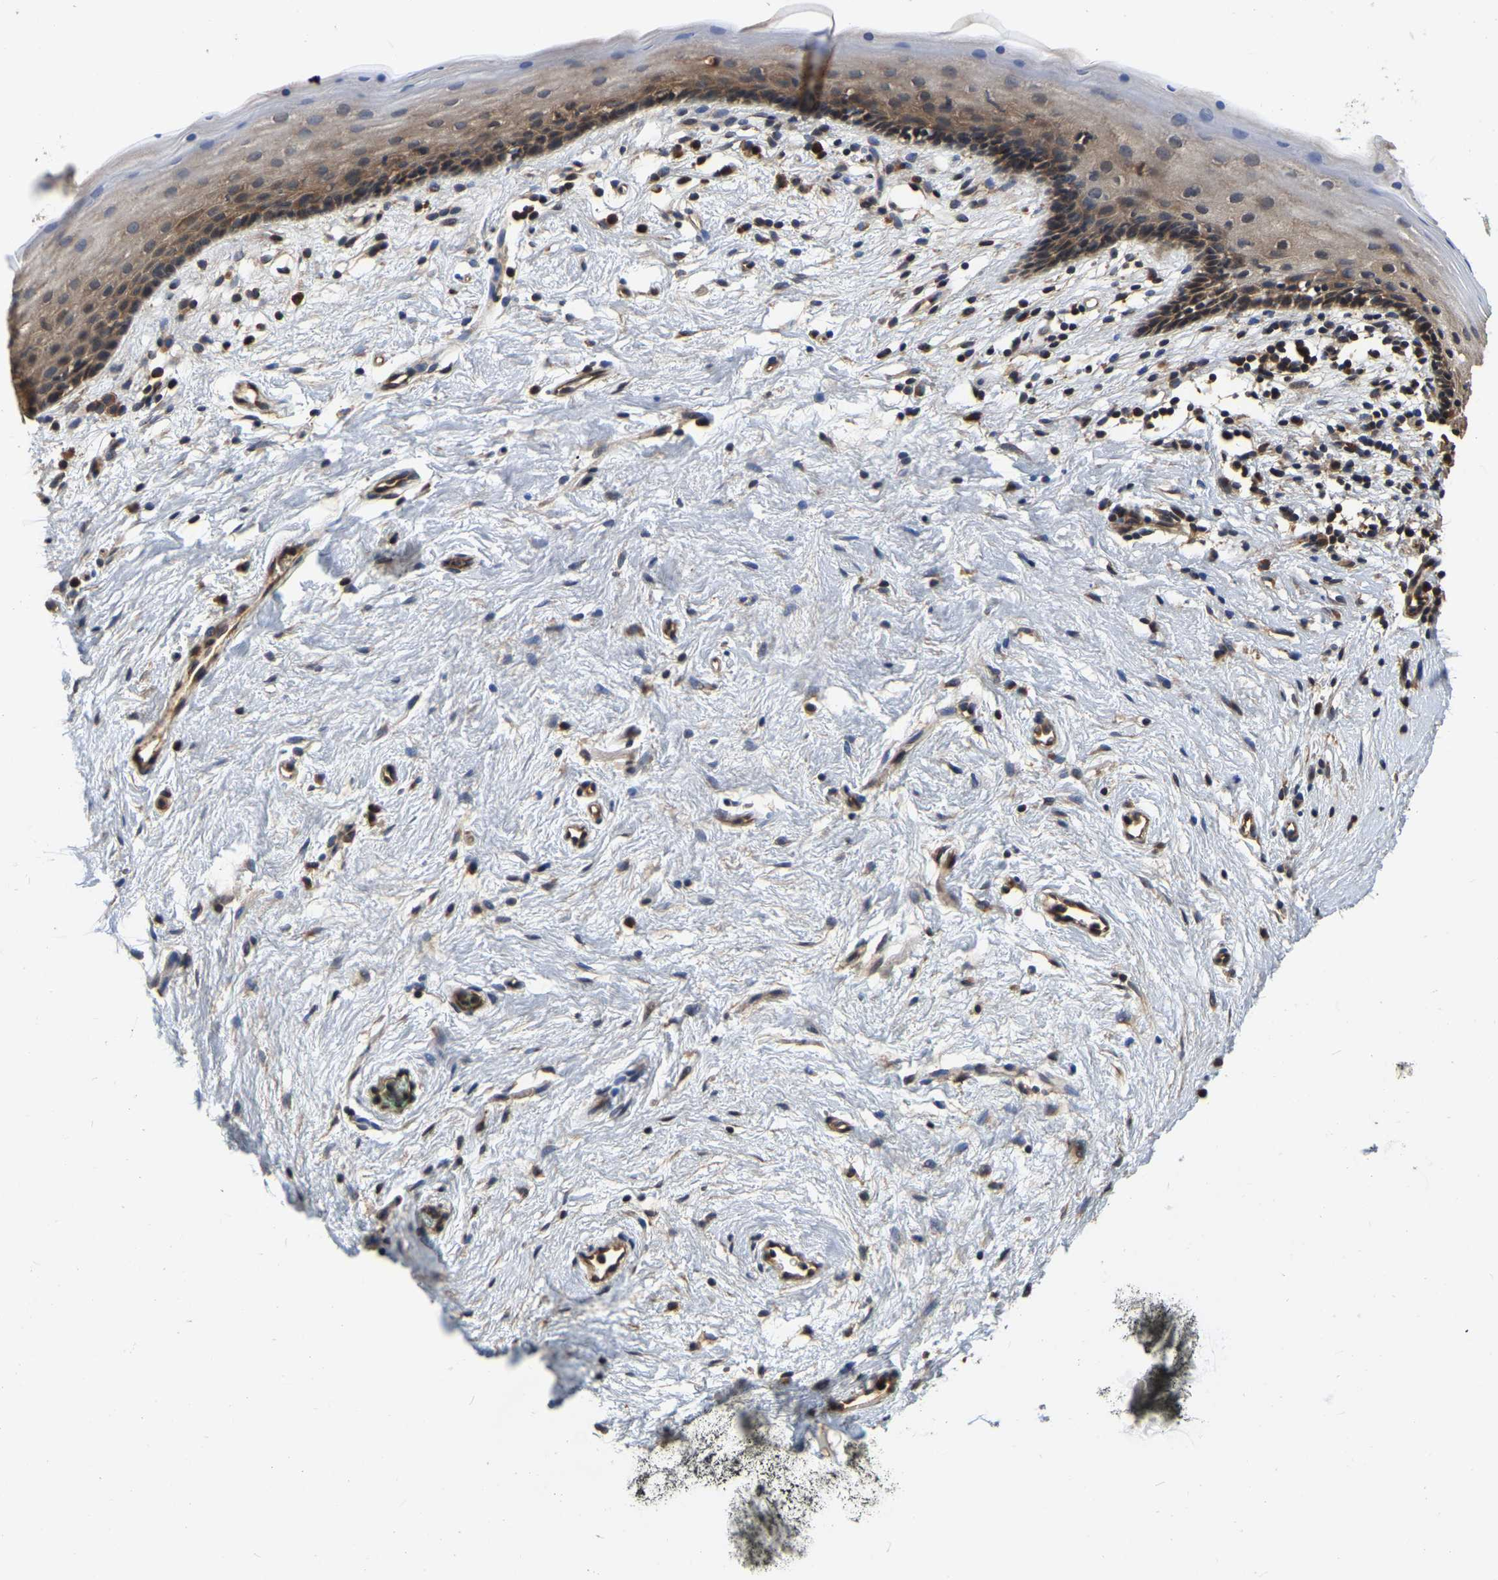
{"staining": {"intensity": "moderate", "quantity": ">75%", "location": "cytoplasmic/membranous"}, "tissue": "vagina", "cell_type": "Squamous epithelial cells", "image_type": "normal", "snomed": [{"axis": "morphology", "description": "Normal tissue, NOS"}, {"axis": "topography", "description": "Vagina"}], "caption": "Protein expression analysis of unremarkable vagina exhibits moderate cytoplasmic/membranous staining in about >75% of squamous epithelial cells.", "gene": "GARS1", "patient": {"sex": "female", "age": 44}}